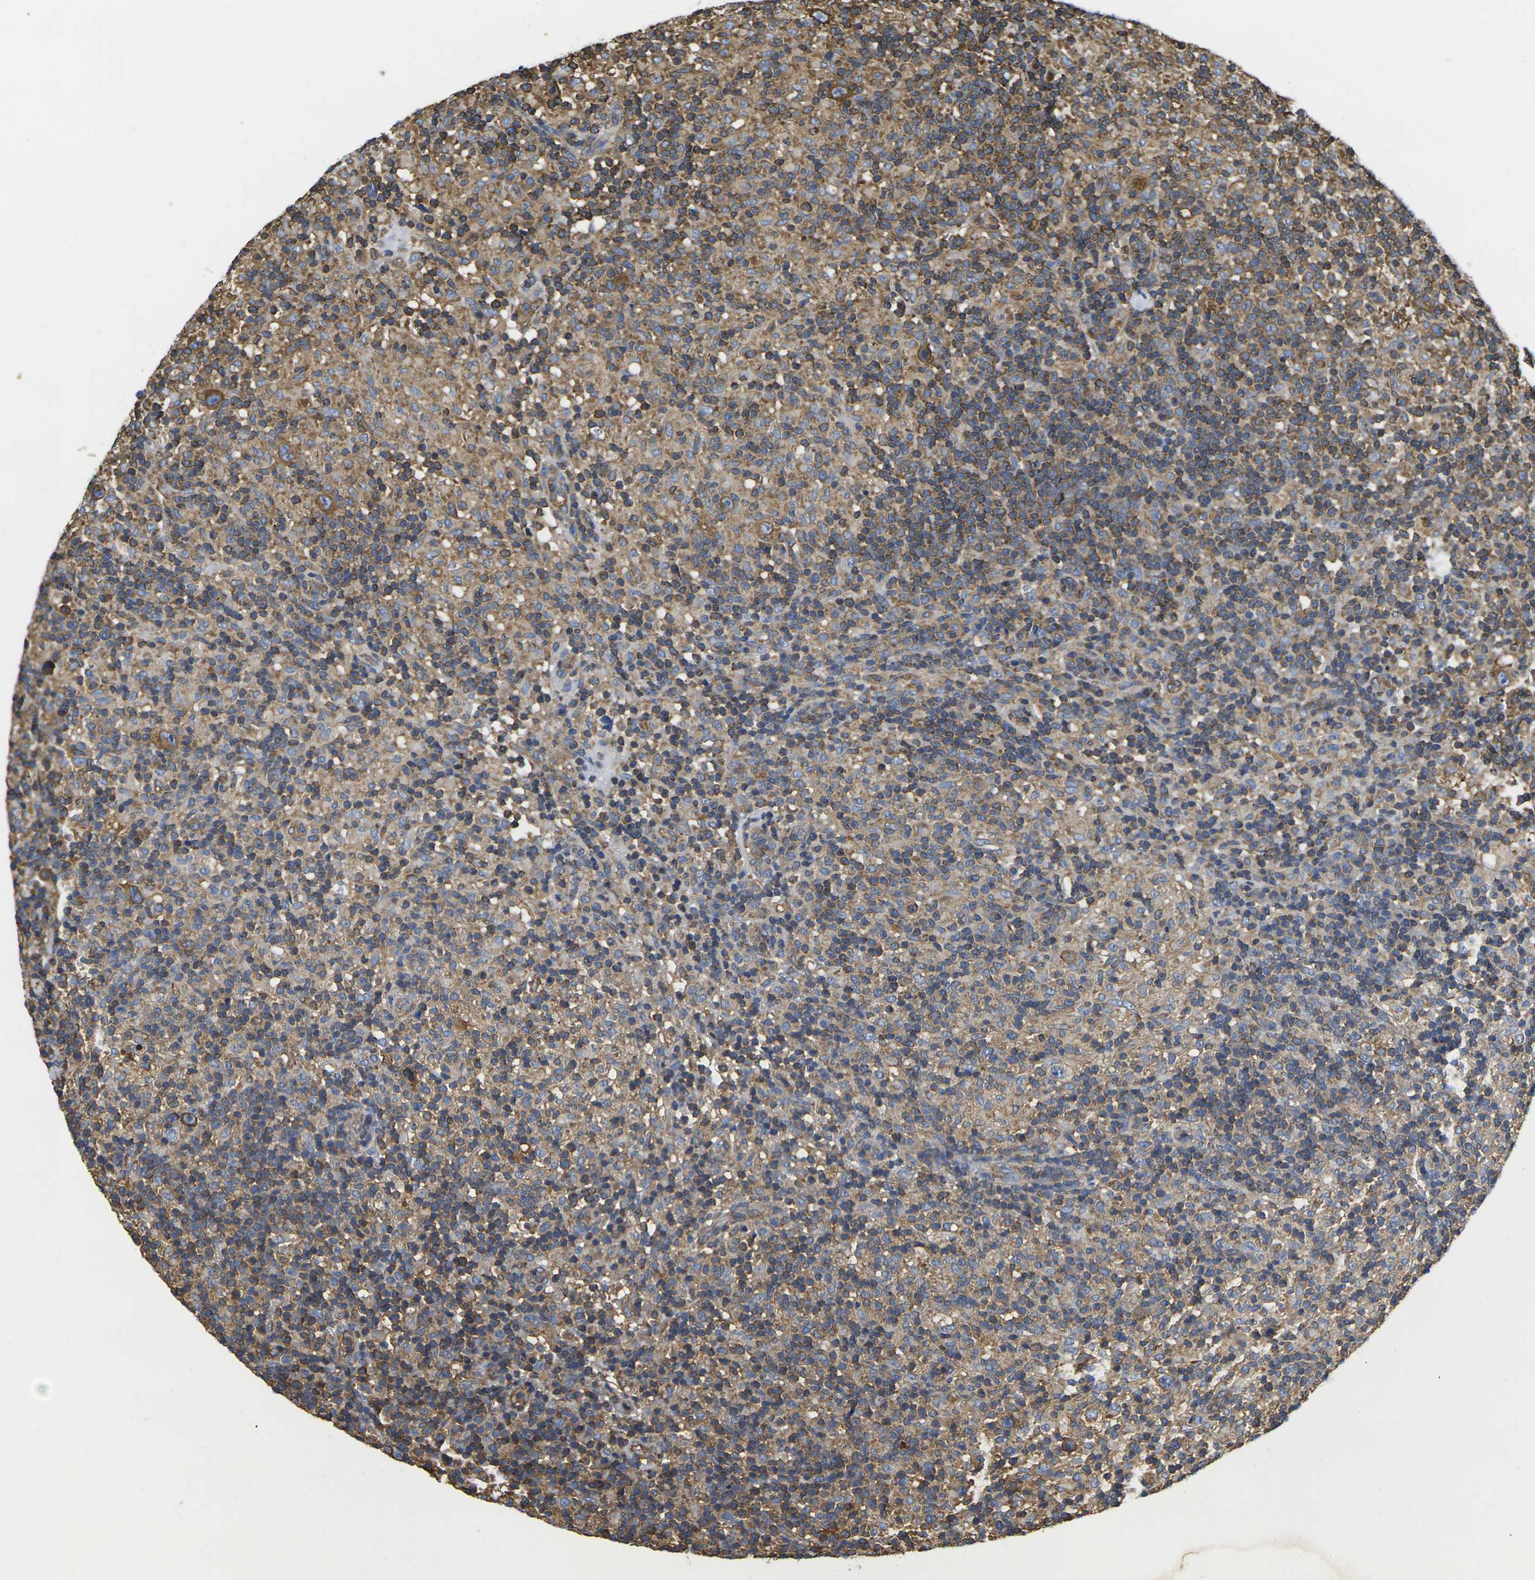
{"staining": {"intensity": "moderate", "quantity": ">75%", "location": "cytoplasmic/membranous"}, "tissue": "lymphoma", "cell_type": "Tumor cells", "image_type": "cancer", "snomed": [{"axis": "morphology", "description": "Hodgkin's disease, NOS"}, {"axis": "topography", "description": "Lymph node"}], "caption": "The photomicrograph shows staining of lymphoma, revealing moderate cytoplasmic/membranous protein positivity (brown color) within tumor cells.", "gene": "FAM110D", "patient": {"sex": "male", "age": 70}}